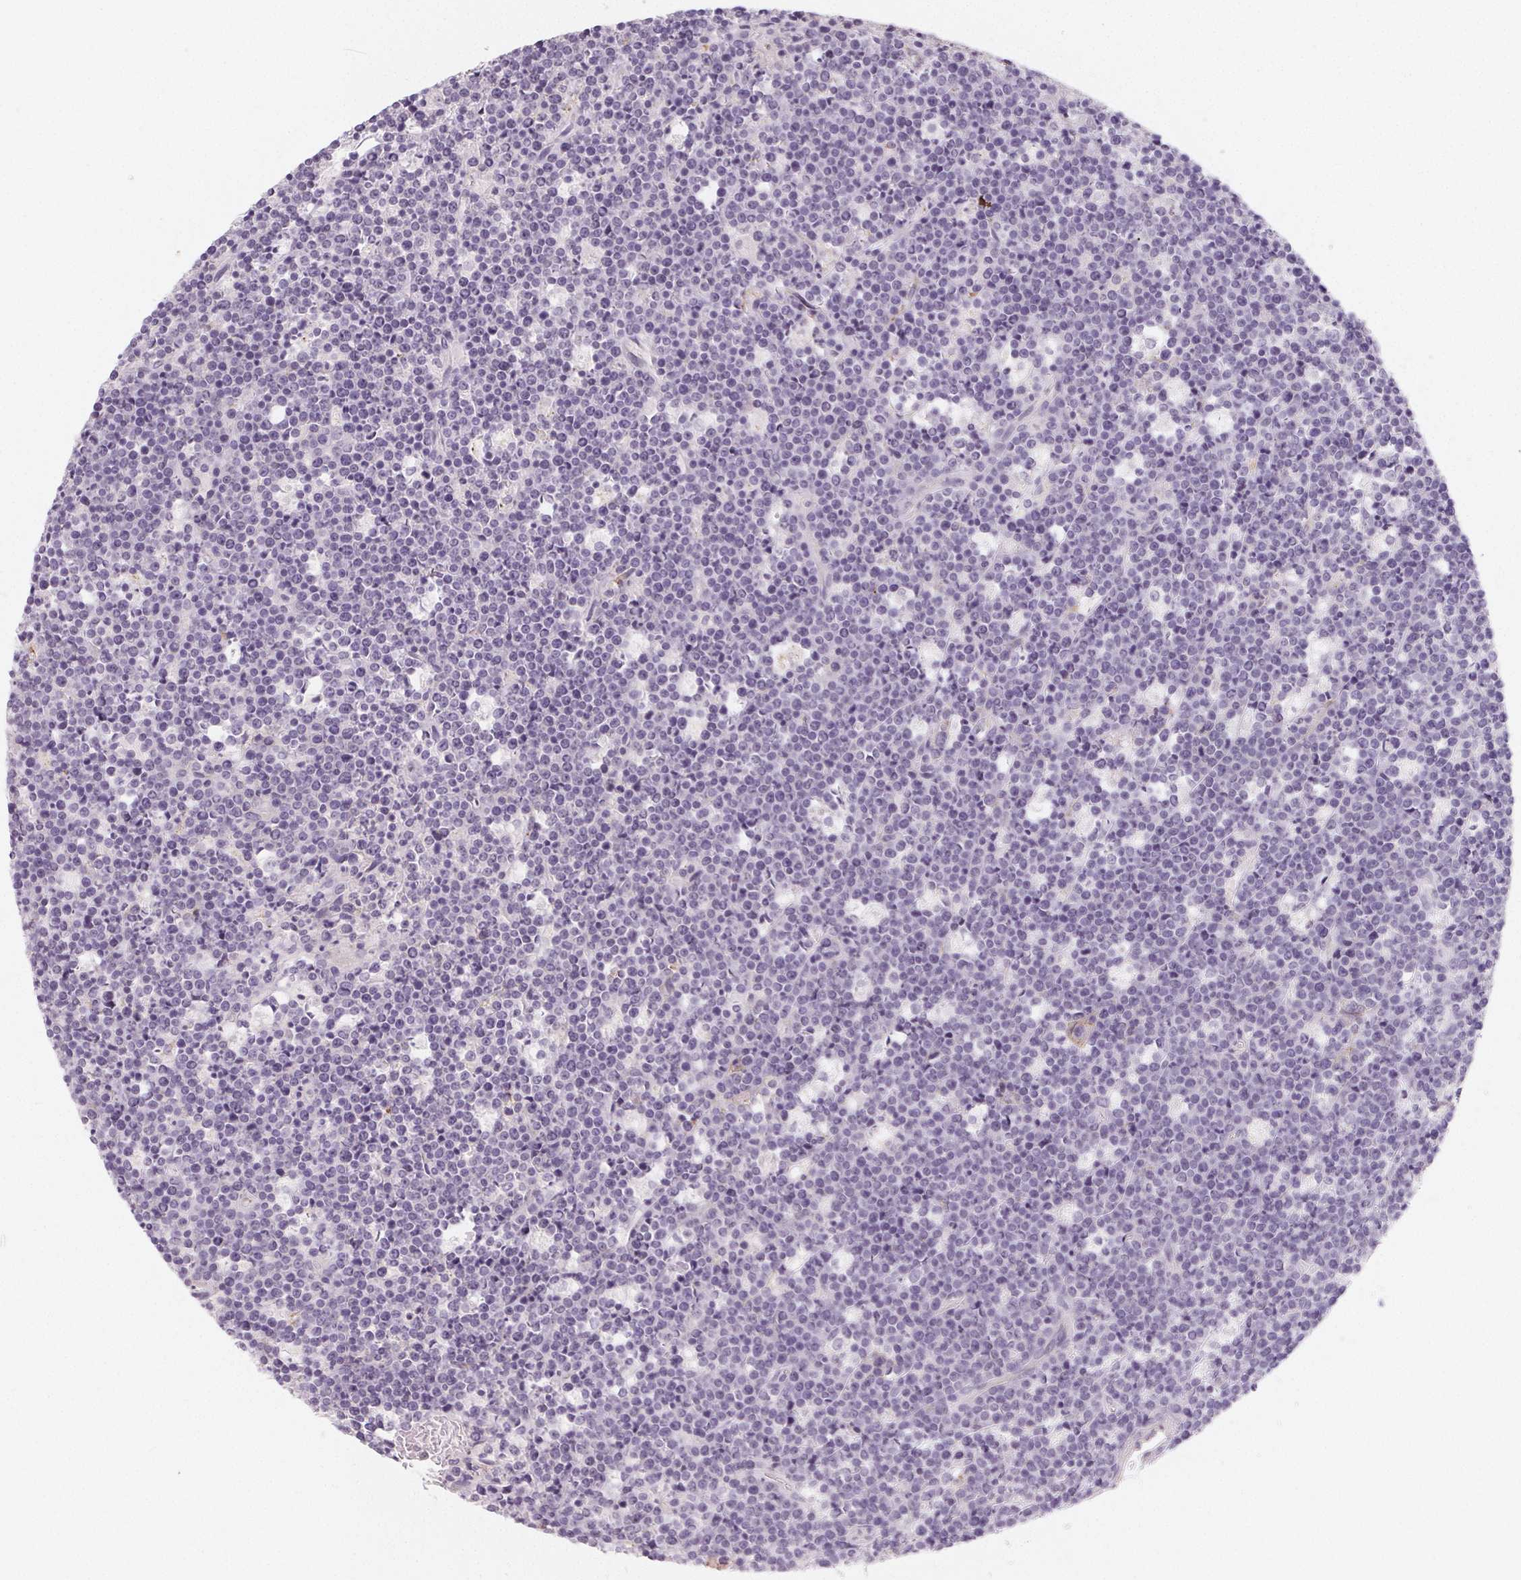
{"staining": {"intensity": "negative", "quantity": "none", "location": "none"}, "tissue": "lymphoma", "cell_type": "Tumor cells", "image_type": "cancer", "snomed": [{"axis": "morphology", "description": "Malignant lymphoma, non-Hodgkin's type, High grade"}, {"axis": "topography", "description": "Ovary"}], "caption": "Lymphoma was stained to show a protein in brown. There is no significant expression in tumor cells.", "gene": "LRRC23", "patient": {"sex": "female", "age": 56}}